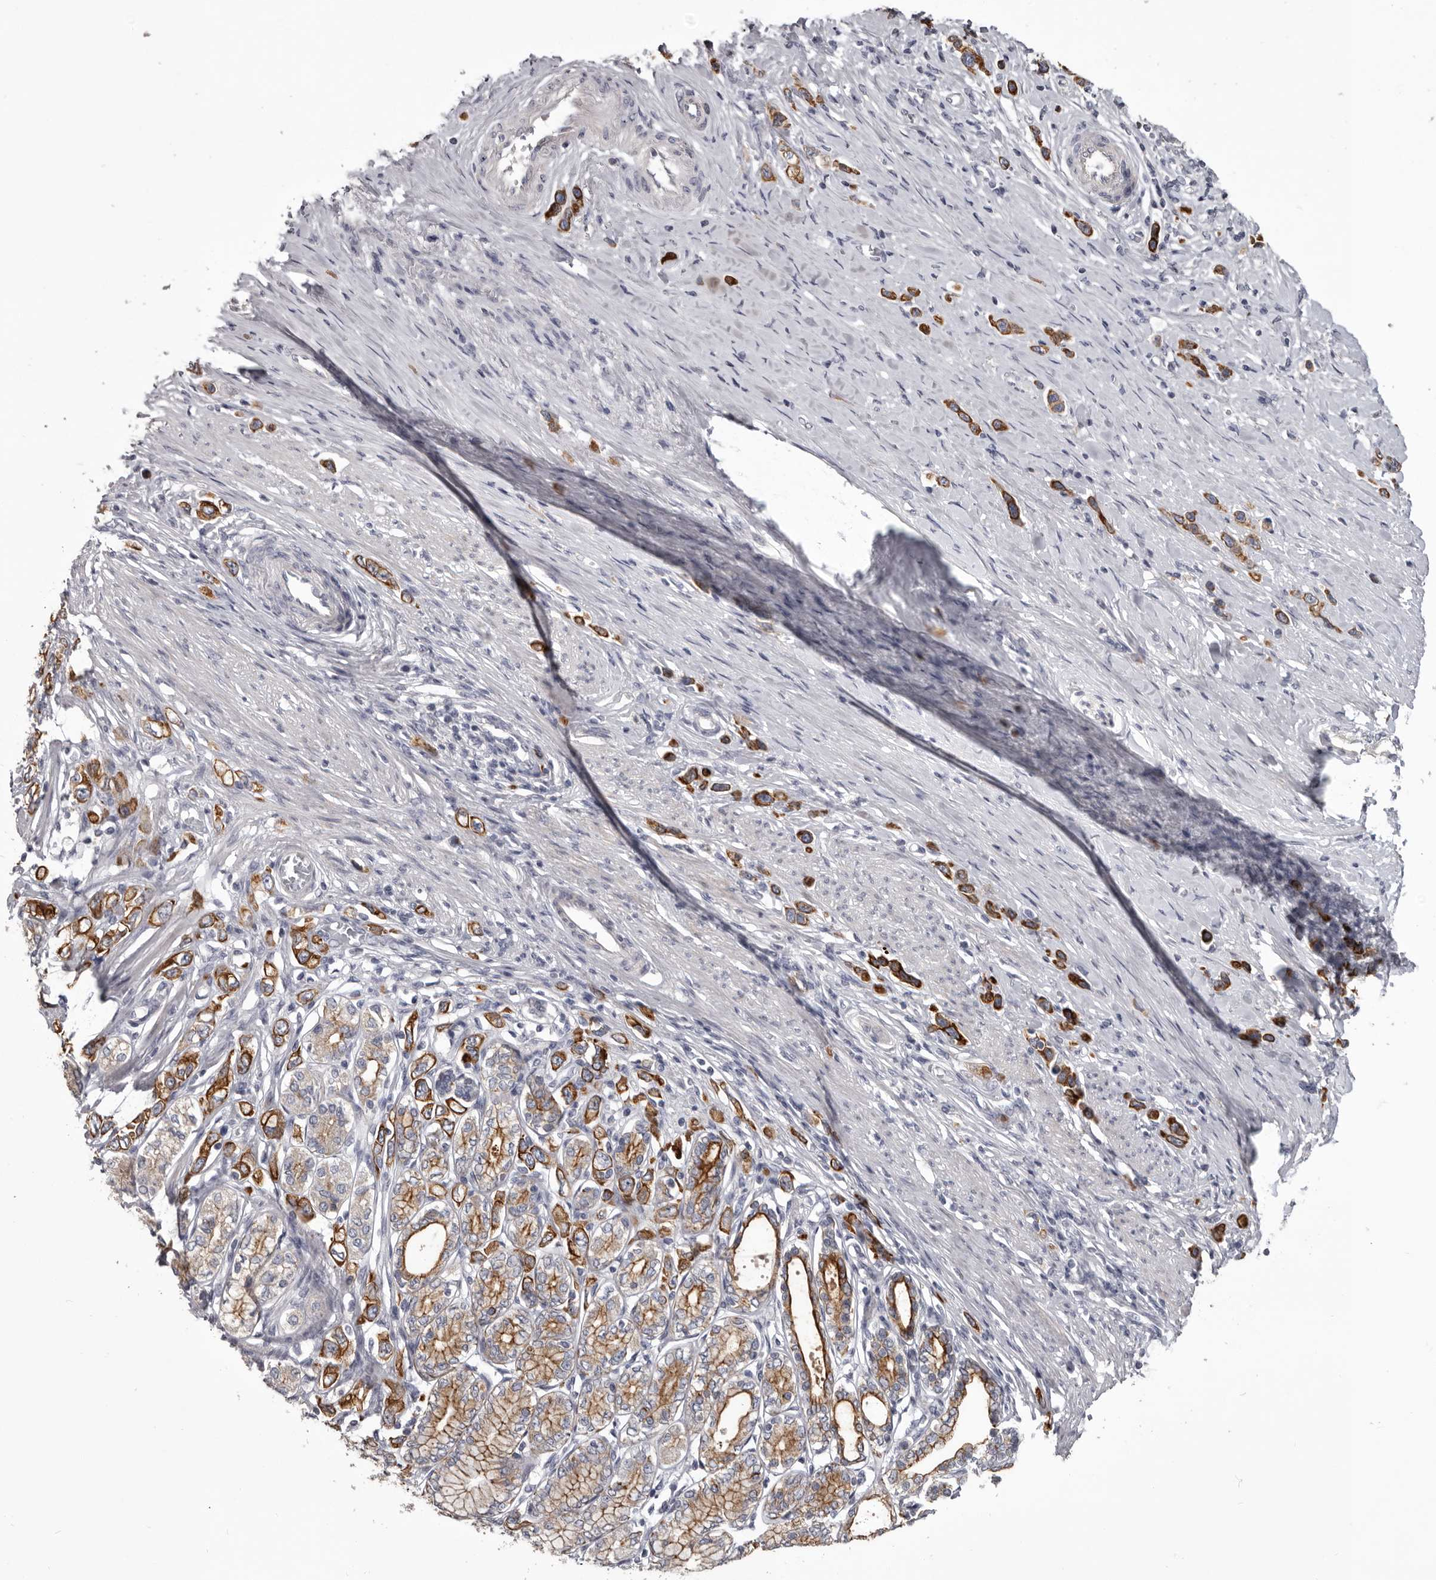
{"staining": {"intensity": "strong", "quantity": ">75%", "location": "cytoplasmic/membranous"}, "tissue": "stomach cancer", "cell_type": "Tumor cells", "image_type": "cancer", "snomed": [{"axis": "morphology", "description": "Adenocarcinoma, NOS"}, {"axis": "topography", "description": "Stomach"}], "caption": "A high-resolution micrograph shows IHC staining of stomach cancer (adenocarcinoma), which demonstrates strong cytoplasmic/membranous expression in about >75% of tumor cells.", "gene": "LPAR6", "patient": {"sex": "female", "age": 65}}